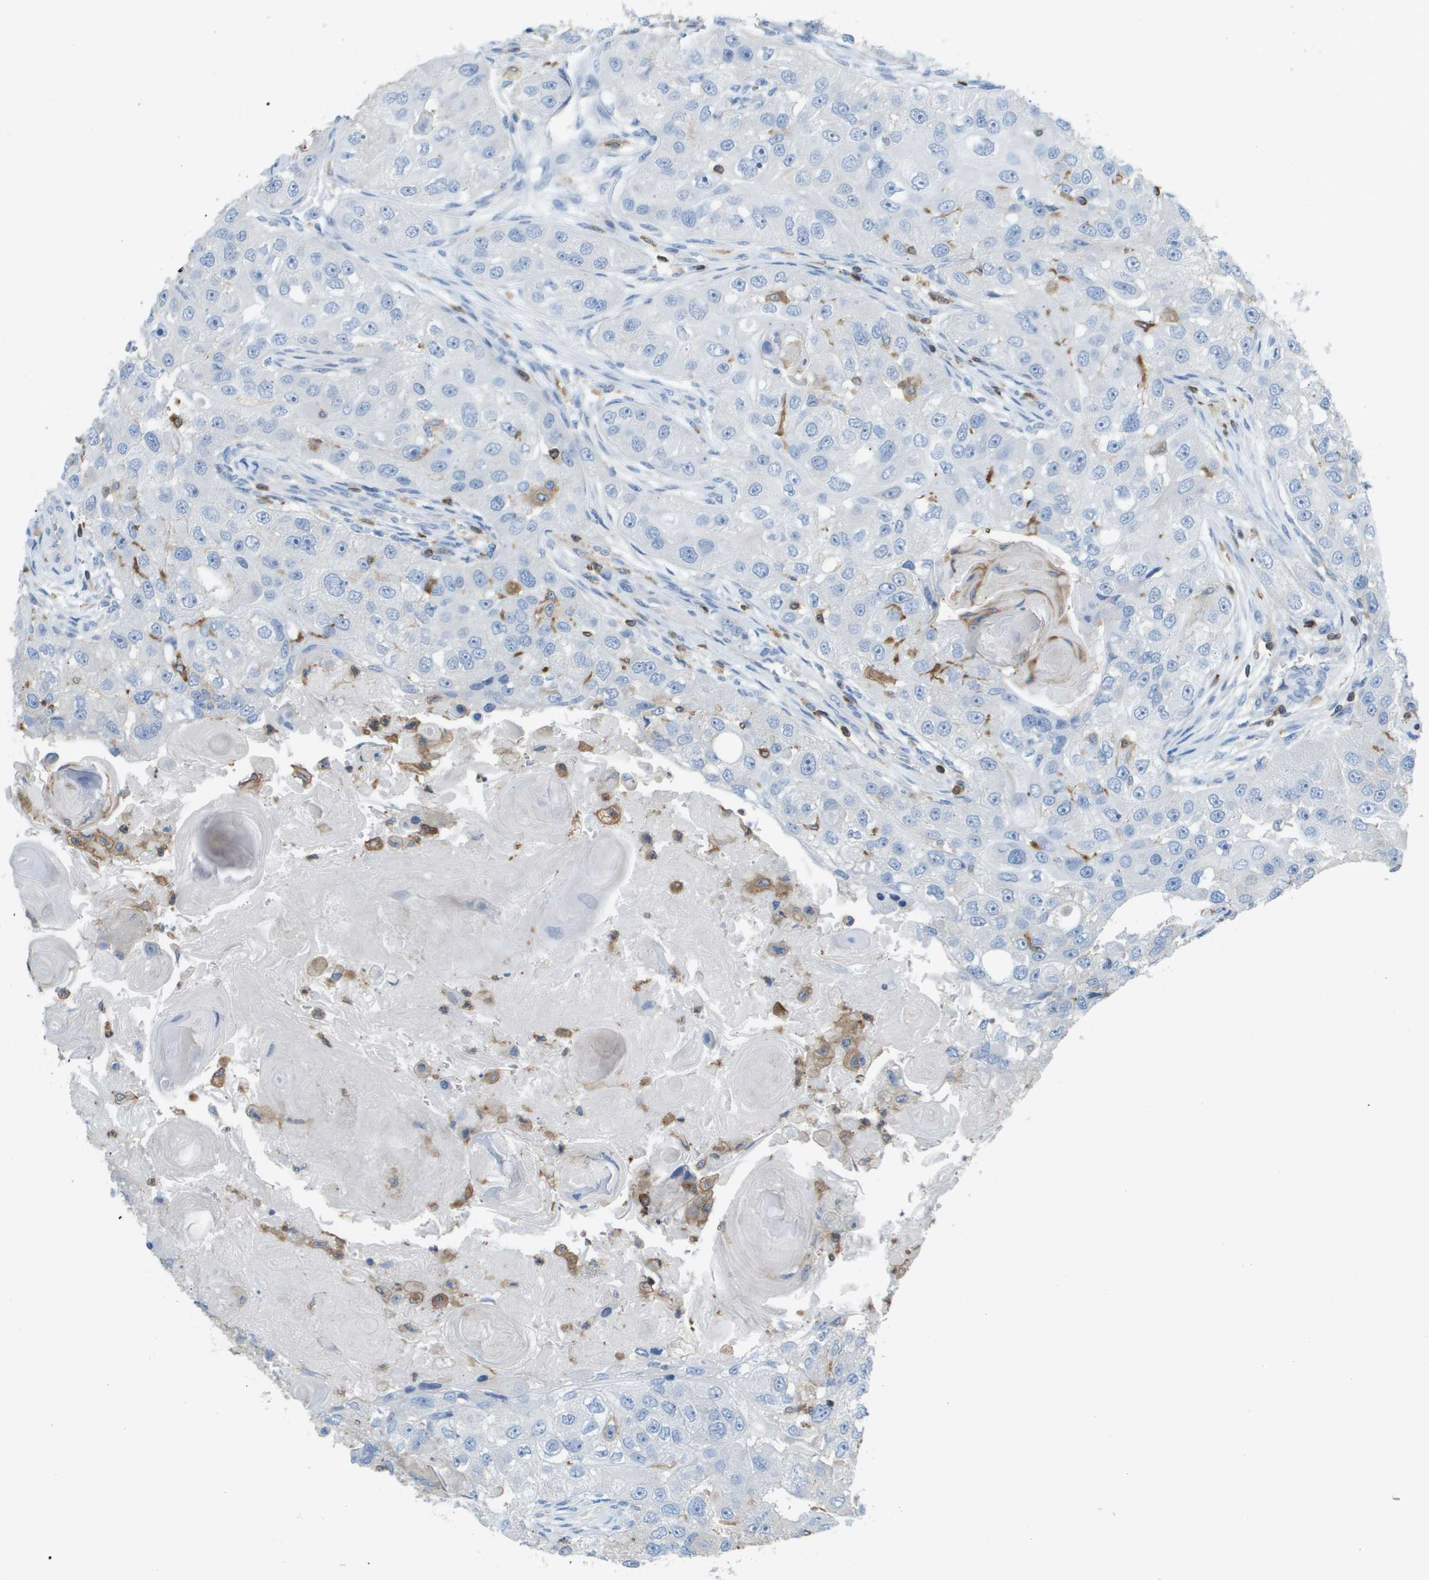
{"staining": {"intensity": "negative", "quantity": "none", "location": "none"}, "tissue": "head and neck cancer", "cell_type": "Tumor cells", "image_type": "cancer", "snomed": [{"axis": "morphology", "description": "Normal tissue, NOS"}, {"axis": "morphology", "description": "Squamous cell carcinoma, NOS"}, {"axis": "topography", "description": "Skeletal muscle"}, {"axis": "topography", "description": "Head-Neck"}], "caption": "Photomicrograph shows no protein positivity in tumor cells of head and neck cancer (squamous cell carcinoma) tissue.", "gene": "APBB1IP", "patient": {"sex": "male", "age": 51}}